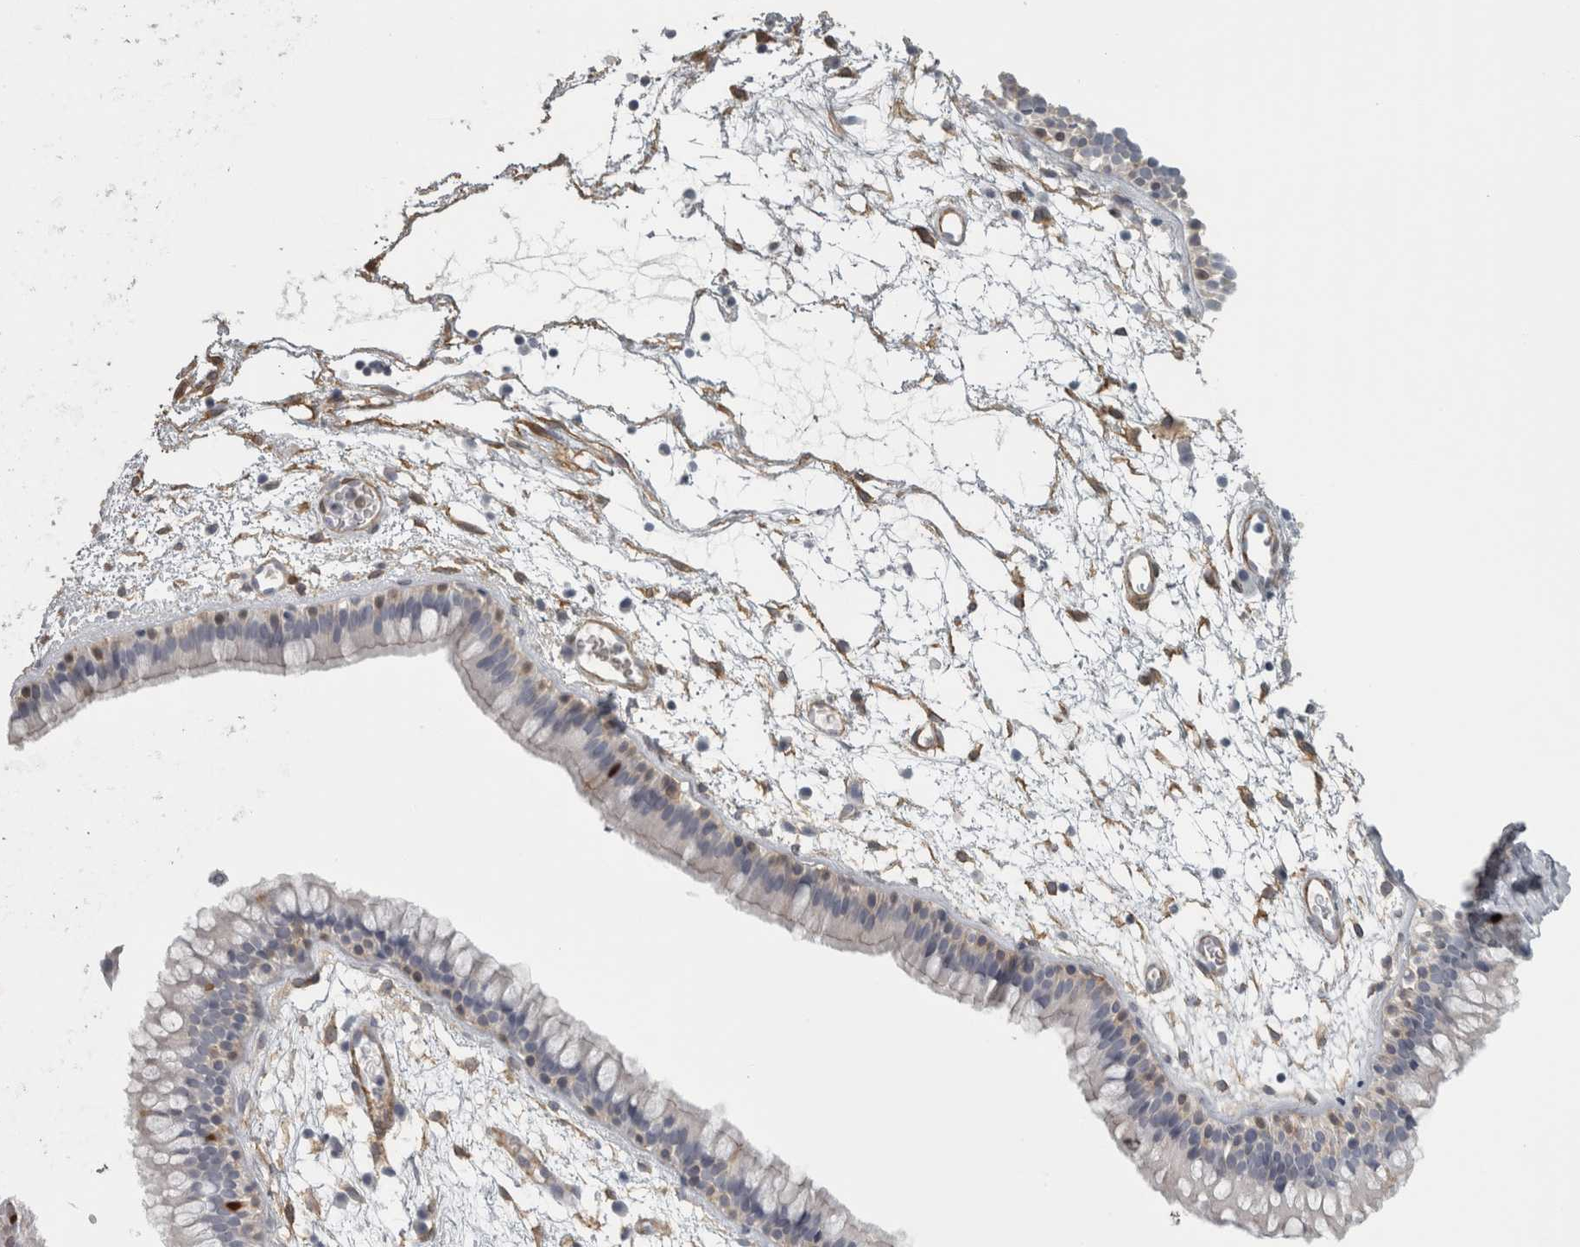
{"staining": {"intensity": "moderate", "quantity": "<25%", "location": "nuclear"}, "tissue": "nasopharynx", "cell_type": "Respiratory epithelial cells", "image_type": "normal", "snomed": [{"axis": "morphology", "description": "Normal tissue, NOS"}, {"axis": "morphology", "description": "Inflammation, NOS"}, {"axis": "topography", "description": "Nasopharynx"}], "caption": "A histopathology image of nasopharynx stained for a protein demonstrates moderate nuclear brown staining in respiratory epithelial cells. (Brightfield microscopy of DAB IHC at high magnification).", "gene": "PPP1R12B", "patient": {"sex": "male", "age": 48}}